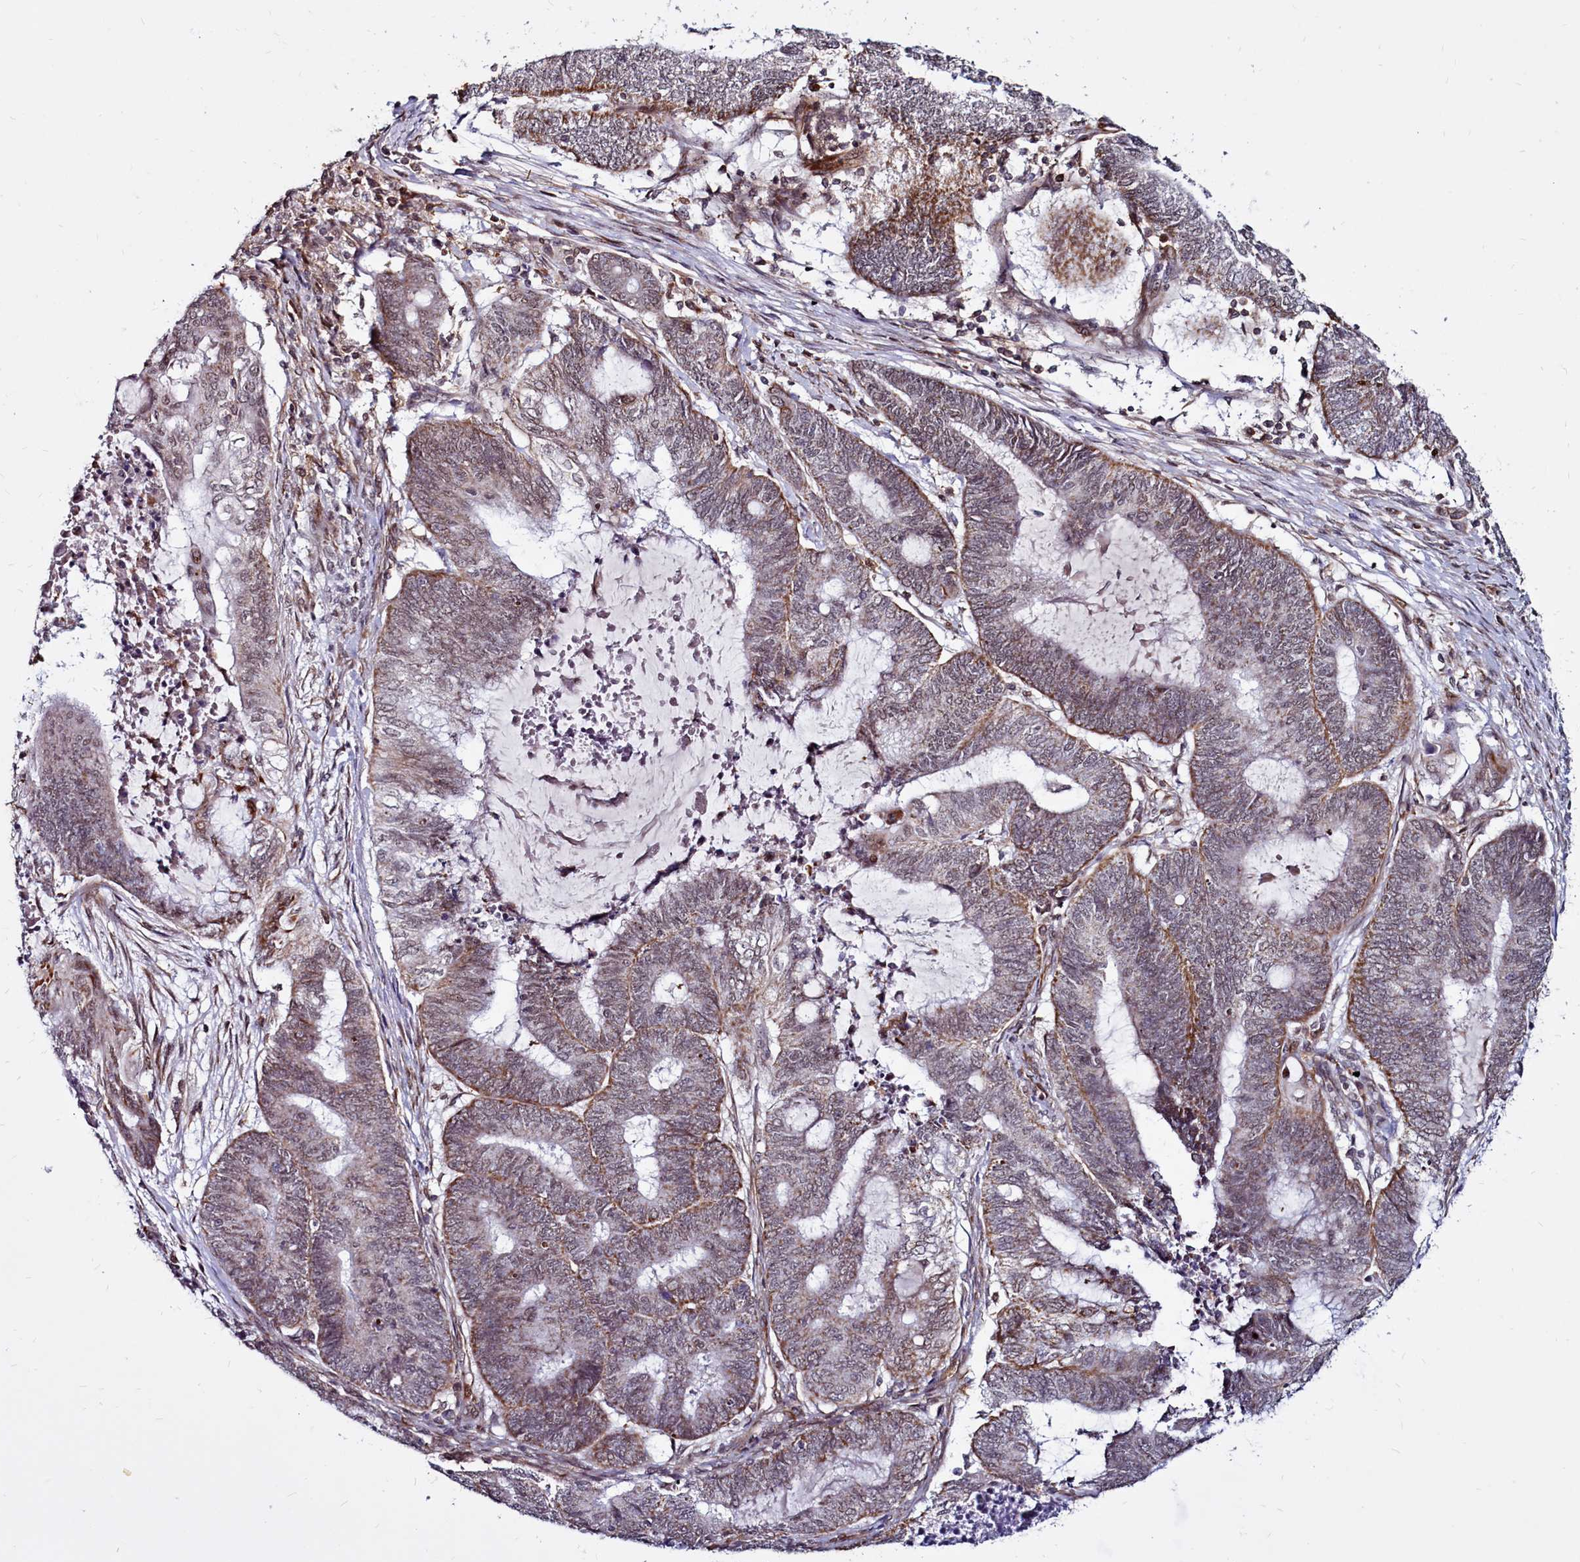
{"staining": {"intensity": "moderate", "quantity": "<25%", "location": "cytoplasmic/membranous,nuclear"}, "tissue": "endometrial cancer", "cell_type": "Tumor cells", "image_type": "cancer", "snomed": [{"axis": "morphology", "description": "Adenocarcinoma, NOS"}, {"axis": "topography", "description": "Uterus"}, {"axis": "topography", "description": "Endometrium"}], "caption": "Endometrial cancer was stained to show a protein in brown. There is low levels of moderate cytoplasmic/membranous and nuclear staining in about <25% of tumor cells.", "gene": "CLK3", "patient": {"sex": "female", "age": 70}}